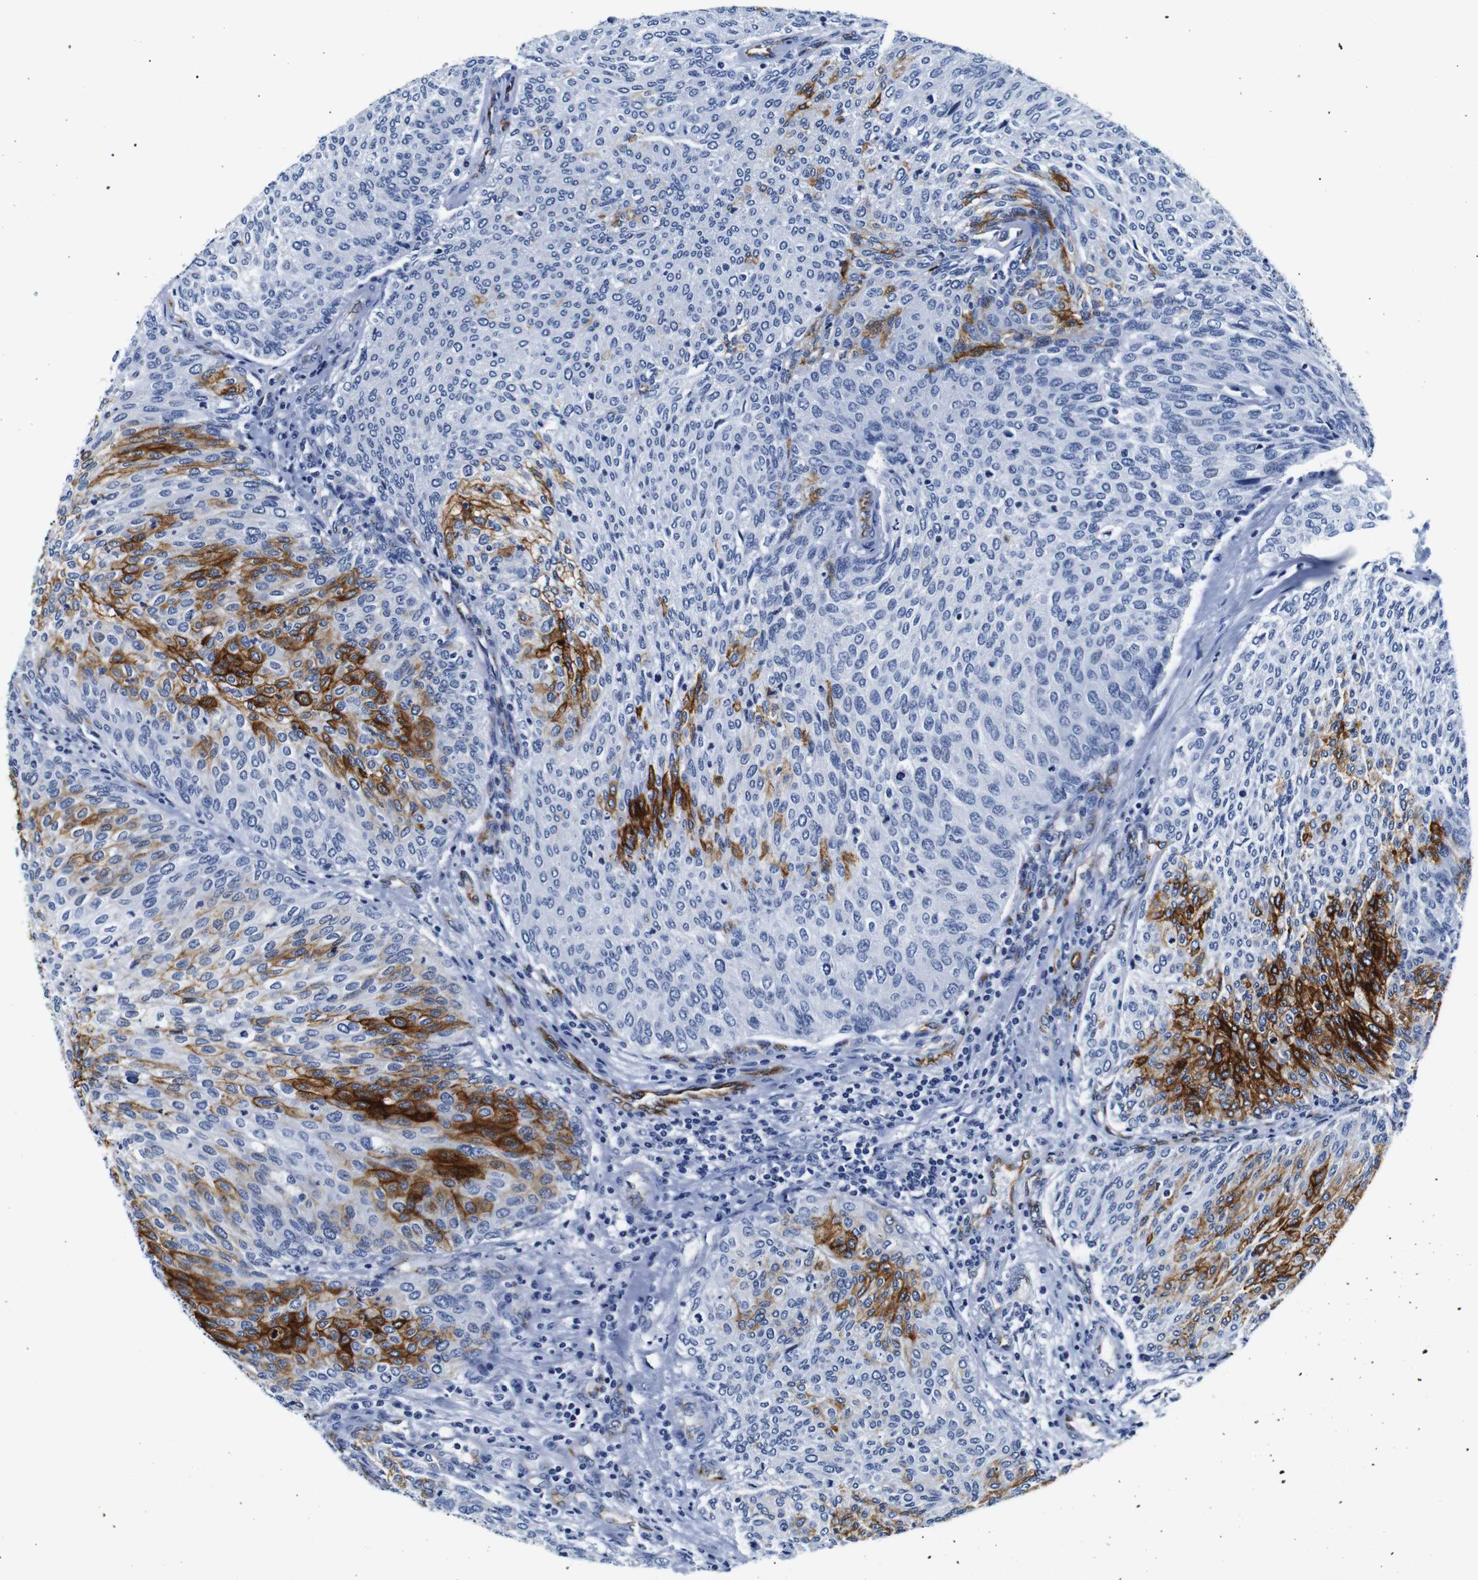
{"staining": {"intensity": "strong", "quantity": "25%-75%", "location": "cytoplasmic/membranous"}, "tissue": "urothelial cancer", "cell_type": "Tumor cells", "image_type": "cancer", "snomed": [{"axis": "morphology", "description": "Urothelial carcinoma, Low grade"}, {"axis": "topography", "description": "Urinary bladder"}], "caption": "Protein expression analysis of human urothelial cancer reveals strong cytoplasmic/membranous positivity in about 25%-75% of tumor cells.", "gene": "MUC4", "patient": {"sex": "female", "age": 79}}